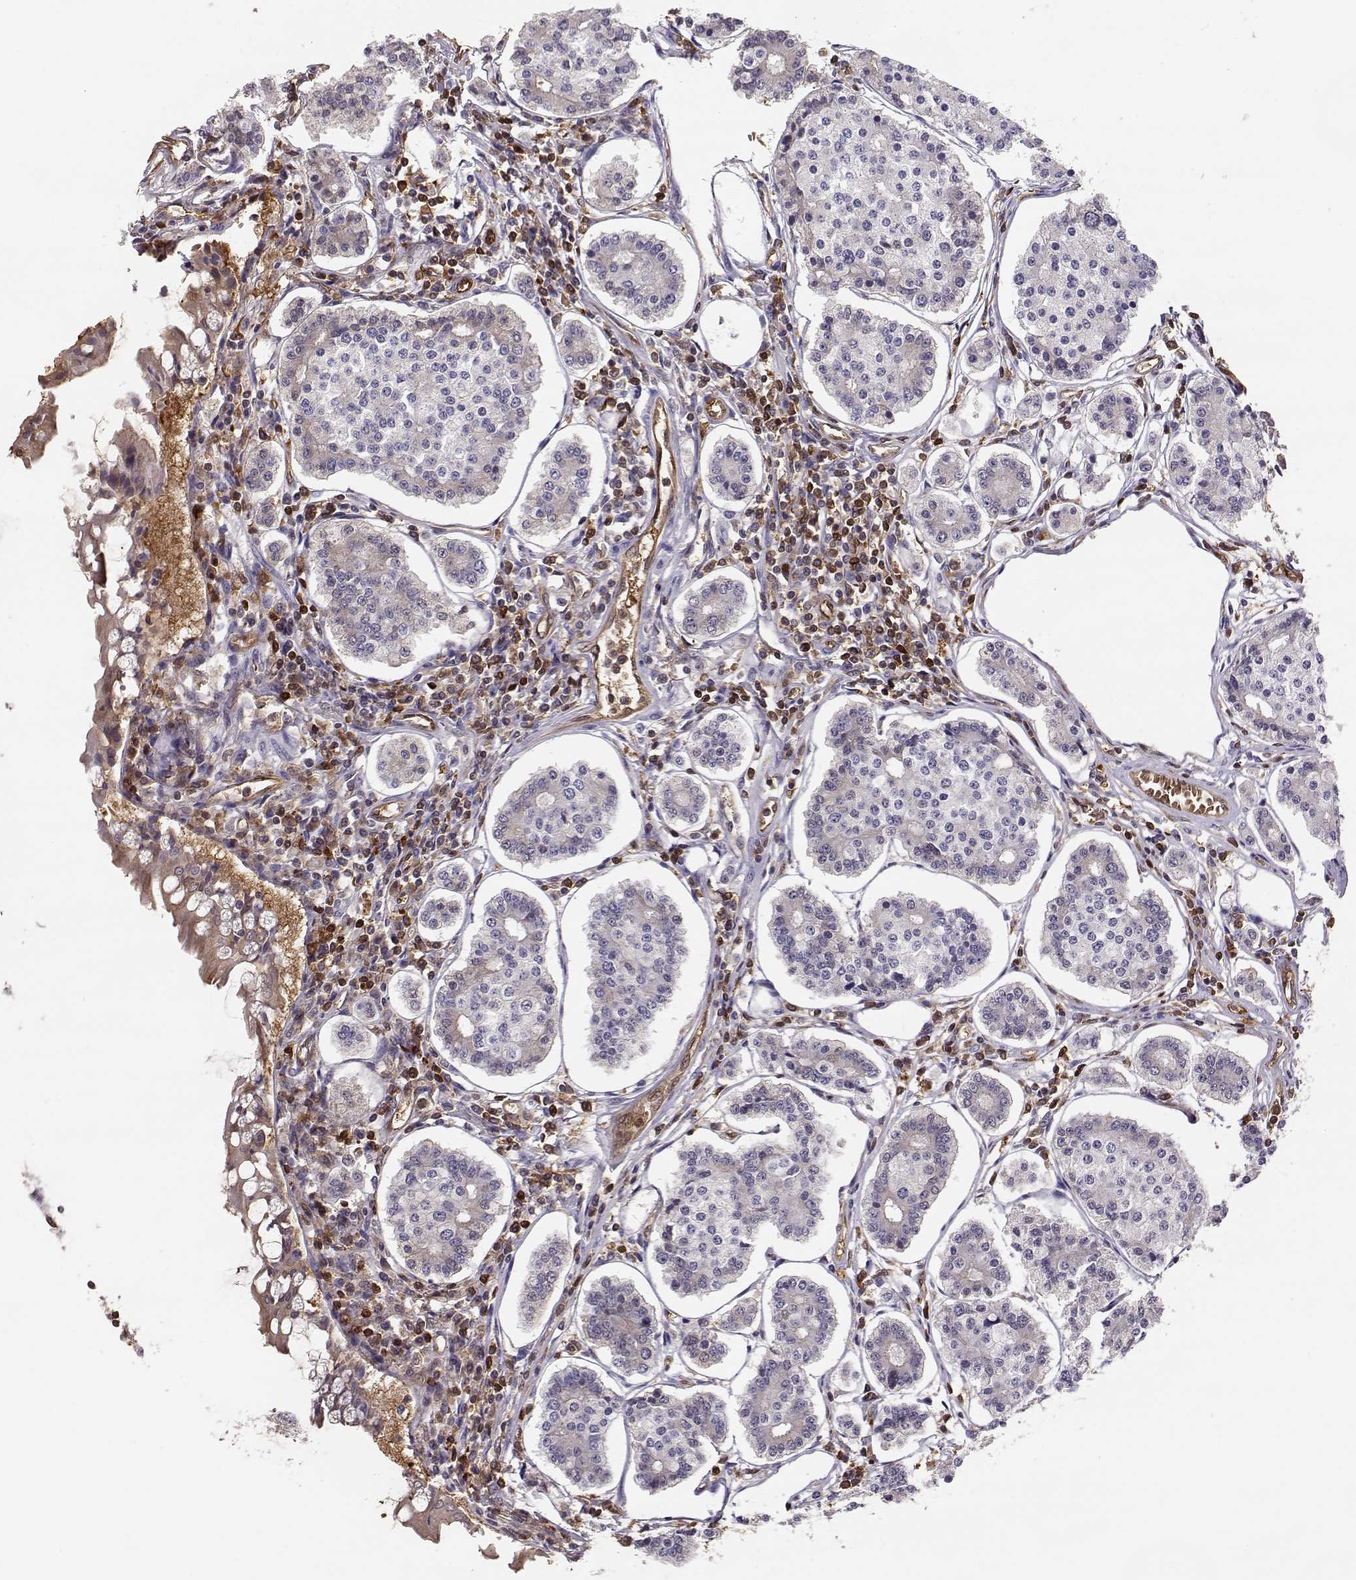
{"staining": {"intensity": "negative", "quantity": "none", "location": "none"}, "tissue": "carcinoid", "cell_type": "Tumor cells", "image_type": "cancer", "snomed": [{"axis": "morphology", "description": "Carcinoid, malignant, NOS"}, {"axis": "topography", "description": "Small intestine"}], "caption": "There is no significant expression in tumor cells of carcinoid (malignant). (DAB immunohistochemistry (IHC), high magnification).", "gene": "PNP", "patient": {"sex": "female", "age": 65}}